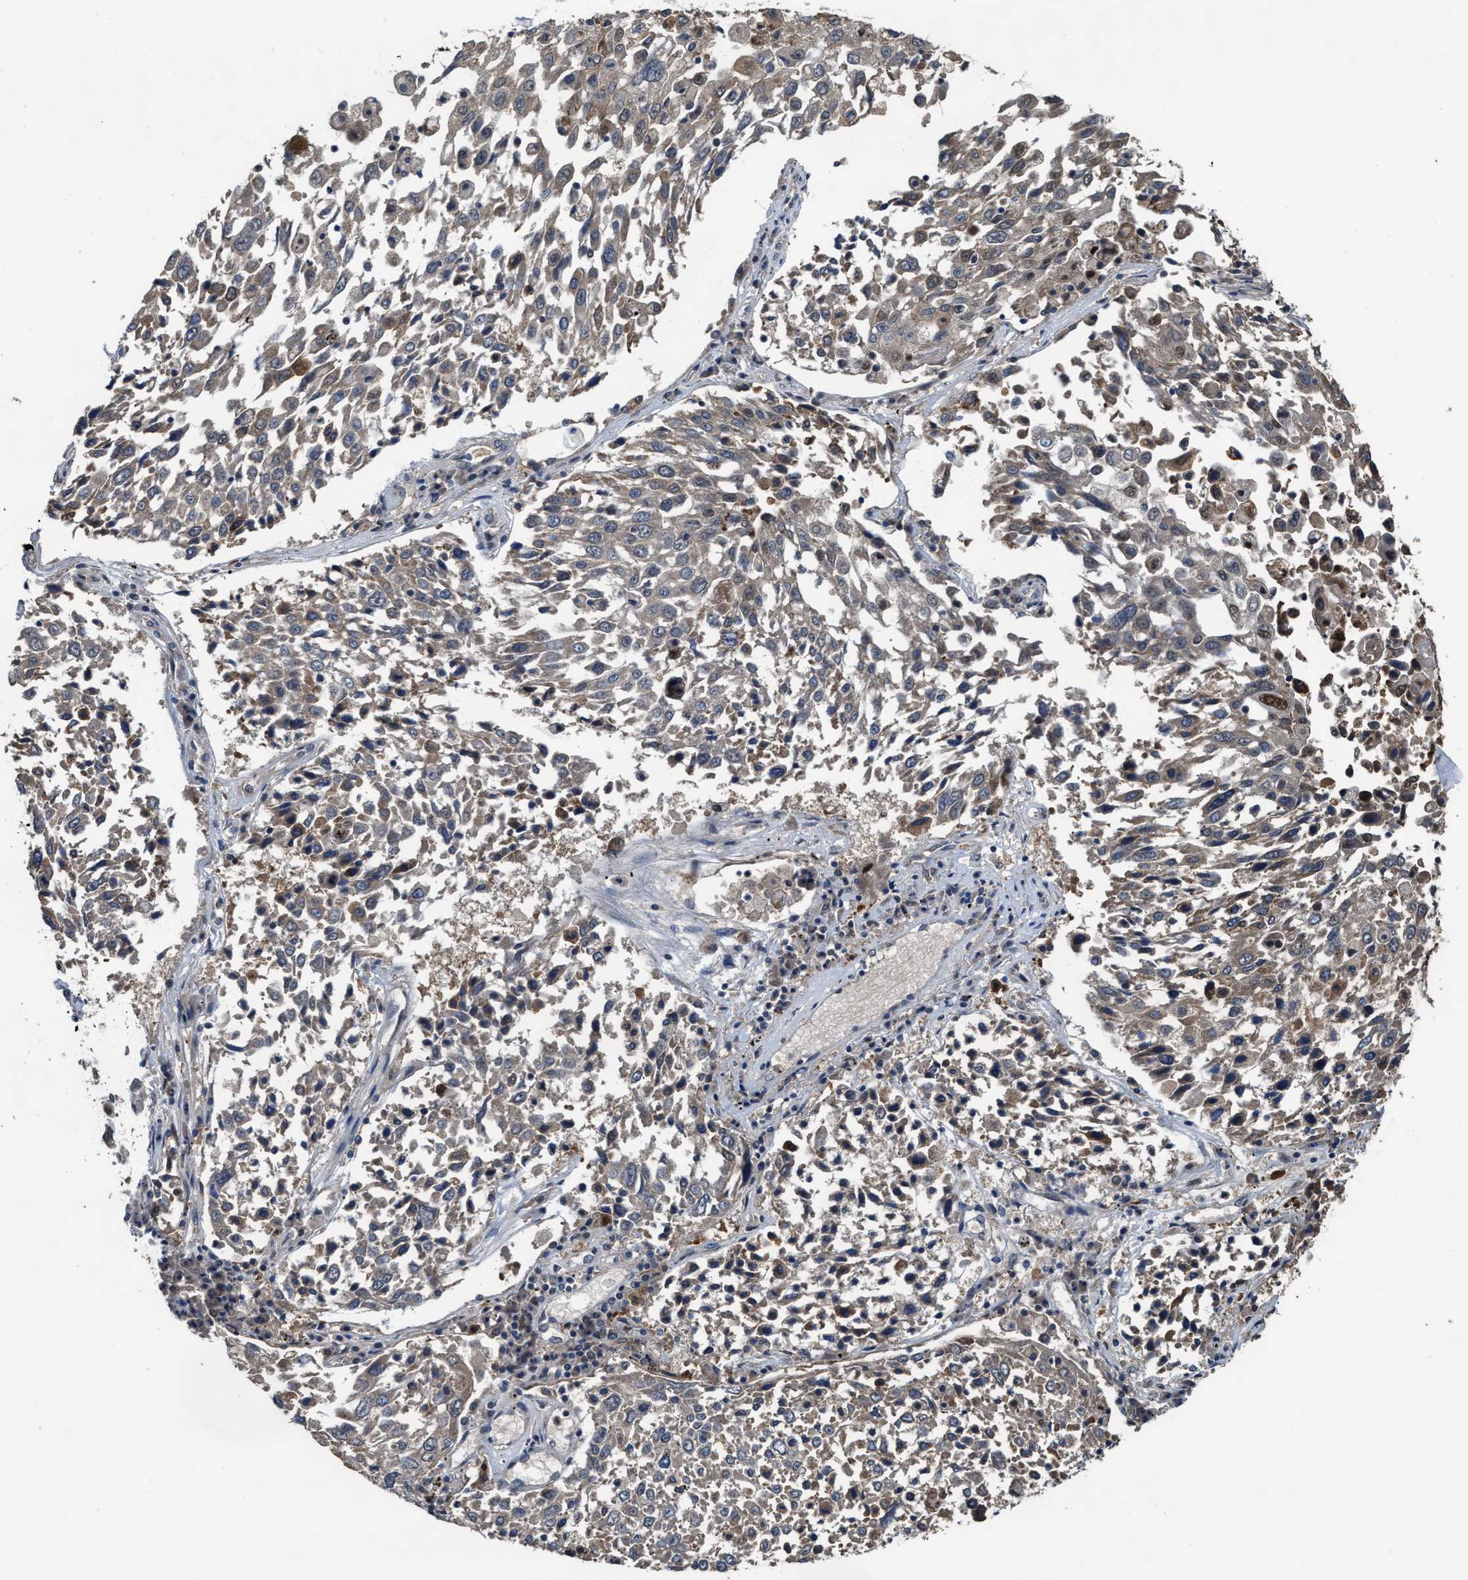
{"staining": {"intensity": "weak", "quantity": ">75%", "location": "cytoplasmic/membranous"}, "tissue": "lung cancer", "cell_type": "Tumor cells", "image_type": "cancer", "snomed": [{"axis": "morphology", "description": "Squamous cell carcinoma, NOS"}, {"axis": "topography", "description": "Lung"}], "caption": "IHC micrograph of human squamous cell carcinoma (lung) stained for a protein (brown), which displays low levels of weak cytoplasmic/membranous expression in approximately >75% of tumor cells.", "gene": "ZNF20", "patient": {"sex": "male", "age": 65}}